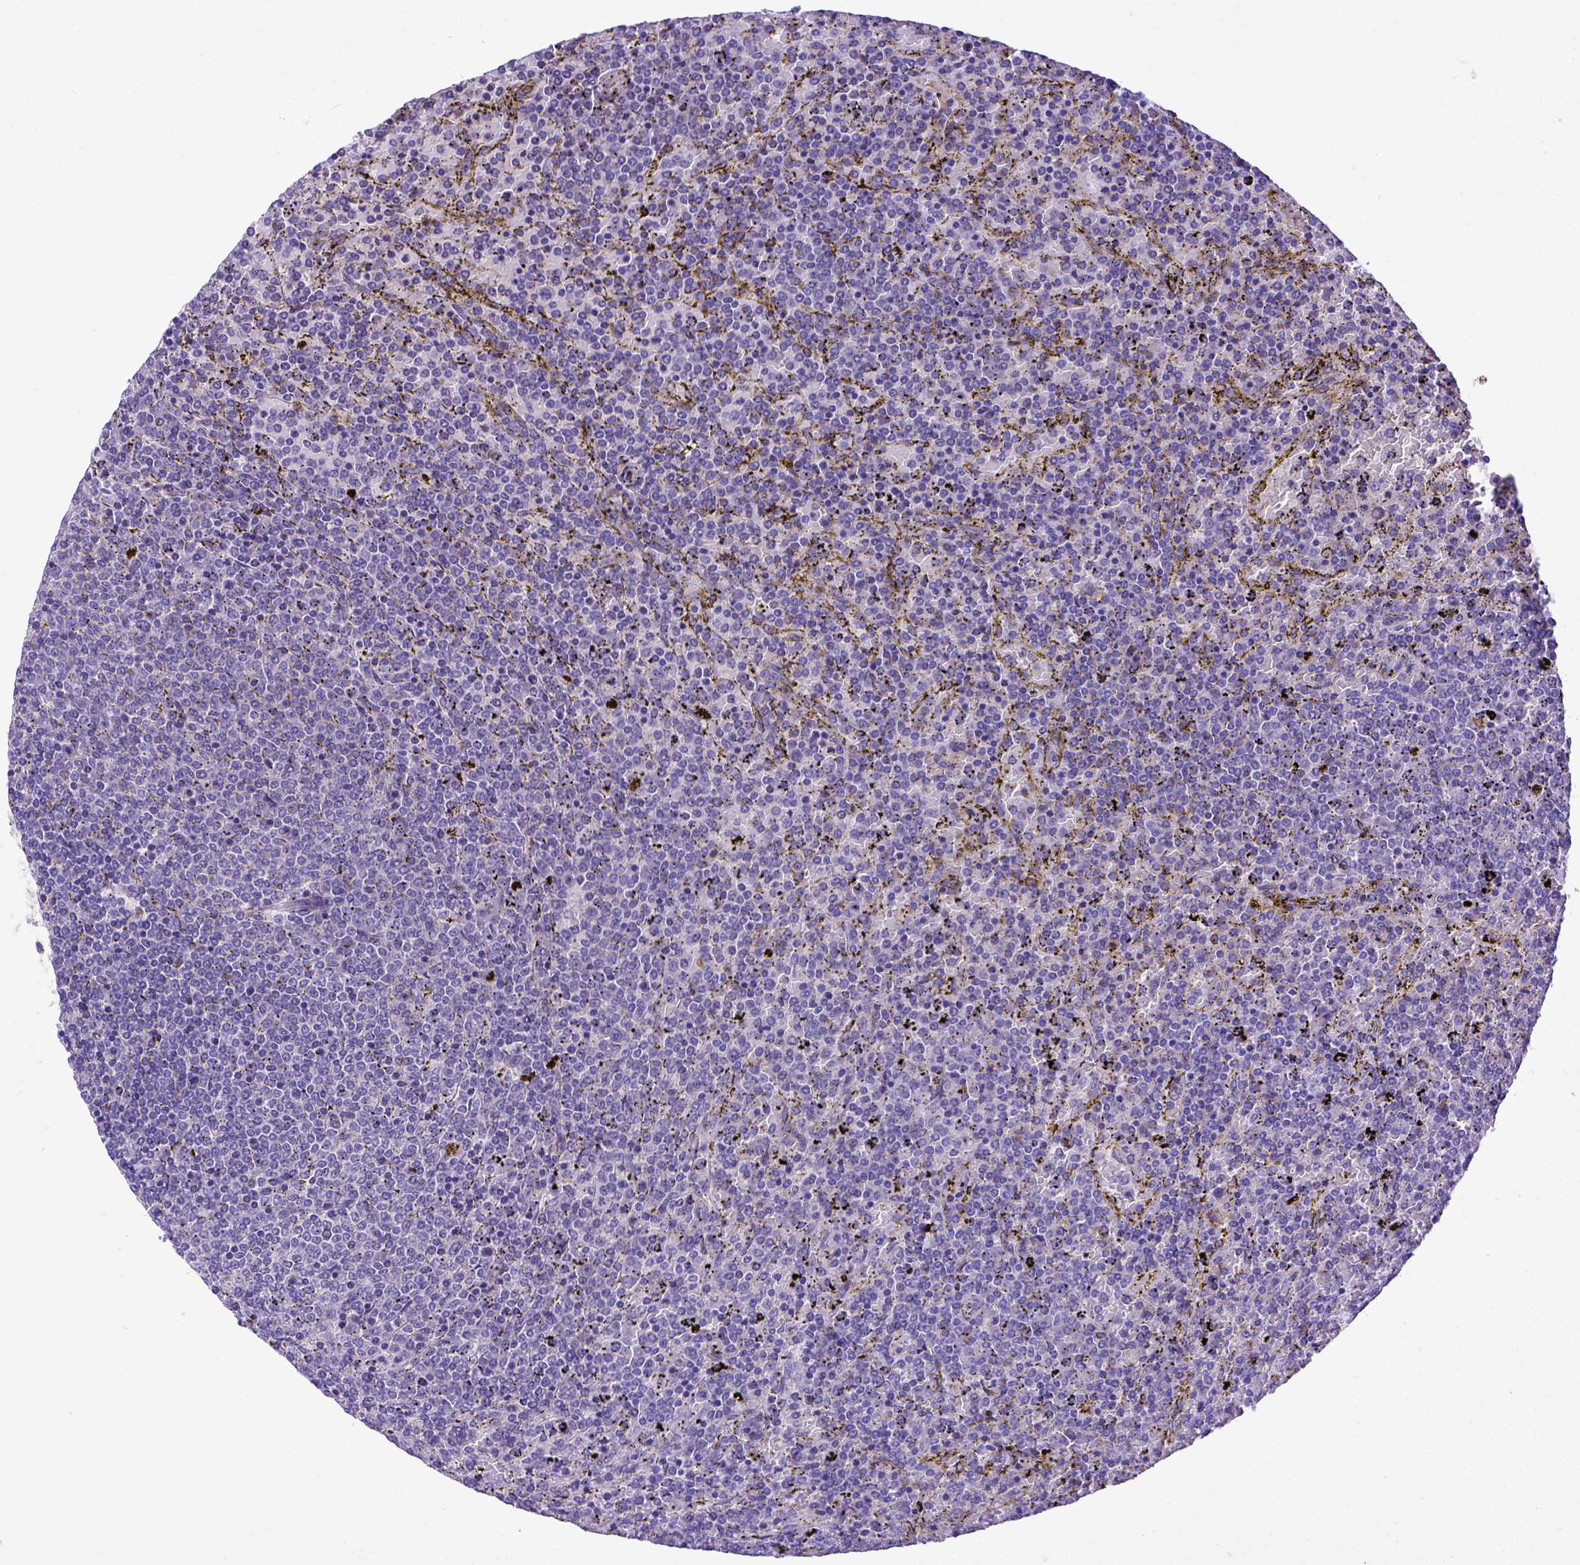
{"staining": {"intensity": "negative", "quantity": "none", "location": "none"}, "tissue": "lymphoma", "cell_type": "Tumor cells", "image_type": "cancer", "snomed": [{"axis": "morphology", "description": "Malignant lymphoma, non-Hodgkin's type, Low grade"}, {"axis": "topography", "description": "Spleen"}], "caption": "High magnification brightfield microscopy of malignant lymphoma, non-Hodgkin's type (low-grade) stained with DAB (brown) and counterstained with hematoxylin (blue): tumor cells show no significant positivity. (Stains: DAB (3,3'-diaminobenzidine) immunohistochemistry (IHC) with hematoxylin counter stain, Microscopy: brightfield microscopy at high magnification).", "gene": "CFAP300", "patient": {"sex": "female", "age": 77}}